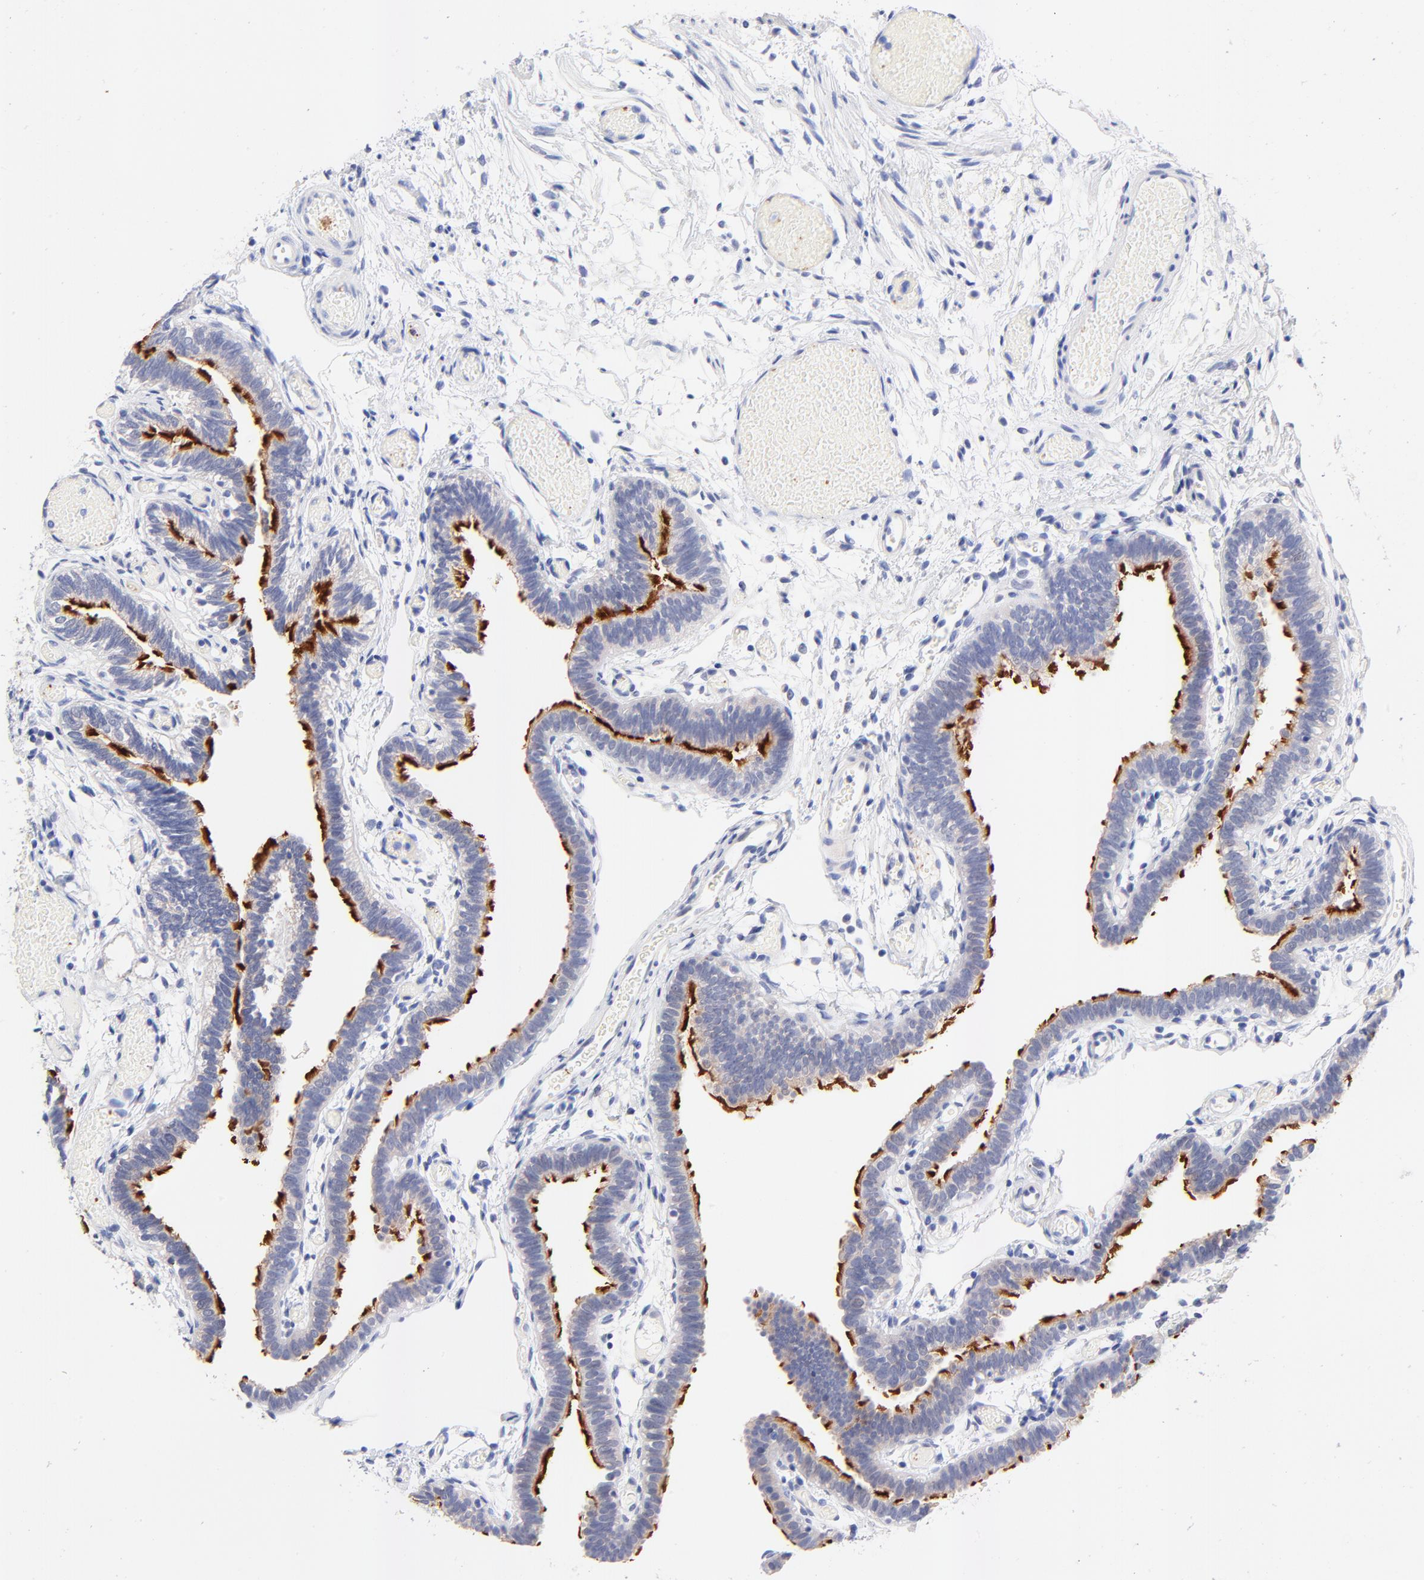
{"staining": {"intensity": "strong", "quantity": ">75%", "location": "cytoplasmic/membranous"}, "tissue": "fallopian tube", "cell_type": "Glandular cells", "image_type": "normal", "snomed": [{"axis": "morphology", "description": "Normal tissue, NOS"}, {"axis": "topography", "description": "Fallopian tube"}], "caption": "Human fallopian tube stained with a brown dye displays strong cytoplasmic/membranous positive staining in about >75% of glandular cells.", "gene": "FAM117B", "patient": {"sex": "female", "age": 29}}